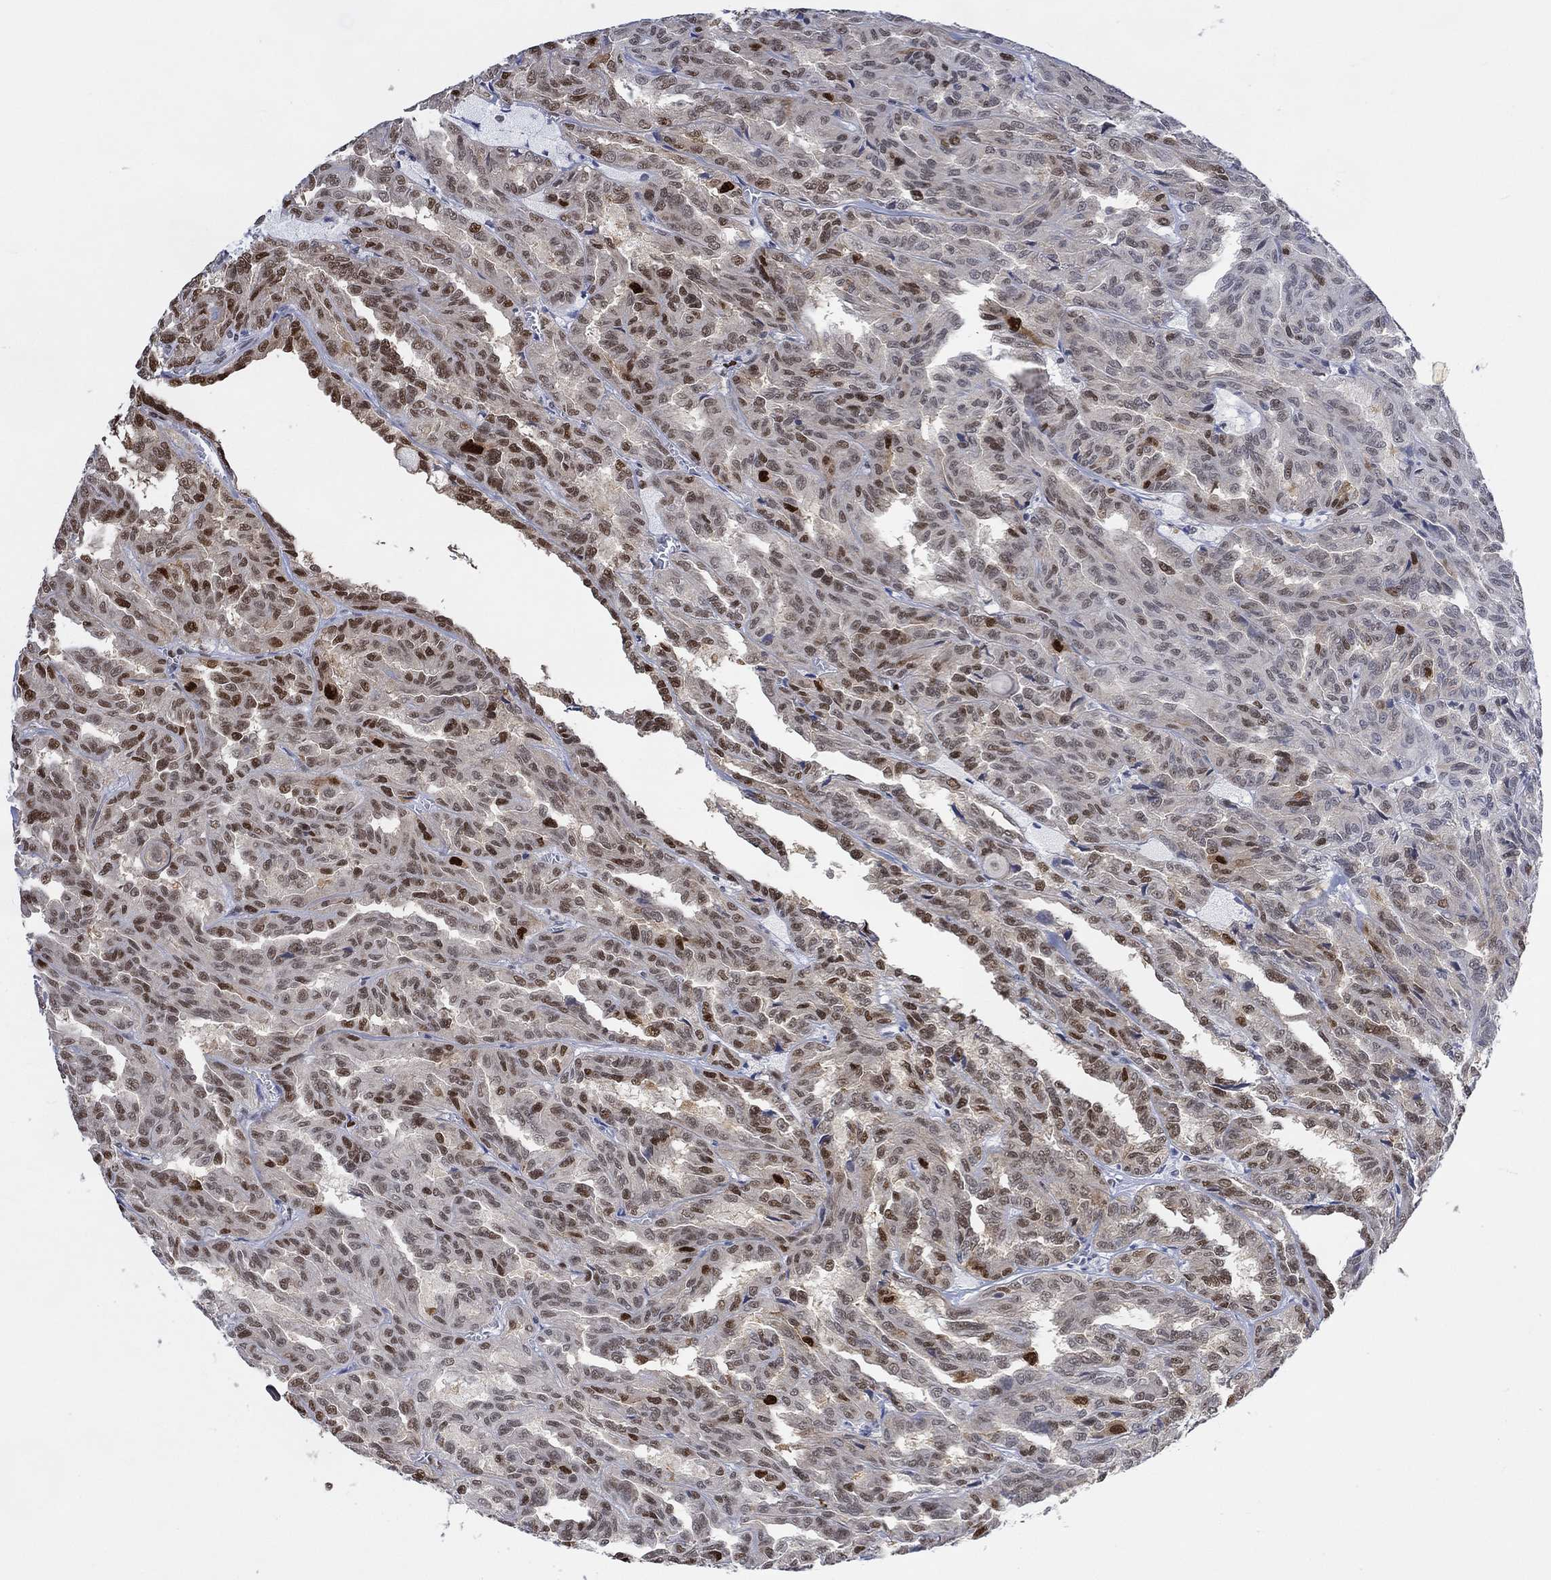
{"staining": {"intensity": "strong", "quantity": "<25%", "location": "nuclear"}, "tissue": "renal cancer", "cell_type": "Tumor cells", "image_type": "cancer", "snomed": [{"axis": "morphology", "description": "Adenocarcinoma, NOS"}, {"axis": "topography", "description": "Kidney"}], "caption": "A medium amount of strong nuclear staining is present in about <25% of tumor cells in renal cancer tissue.", "gene": "RAD54L2", "patient": {"sex": "male", "age": 79}}